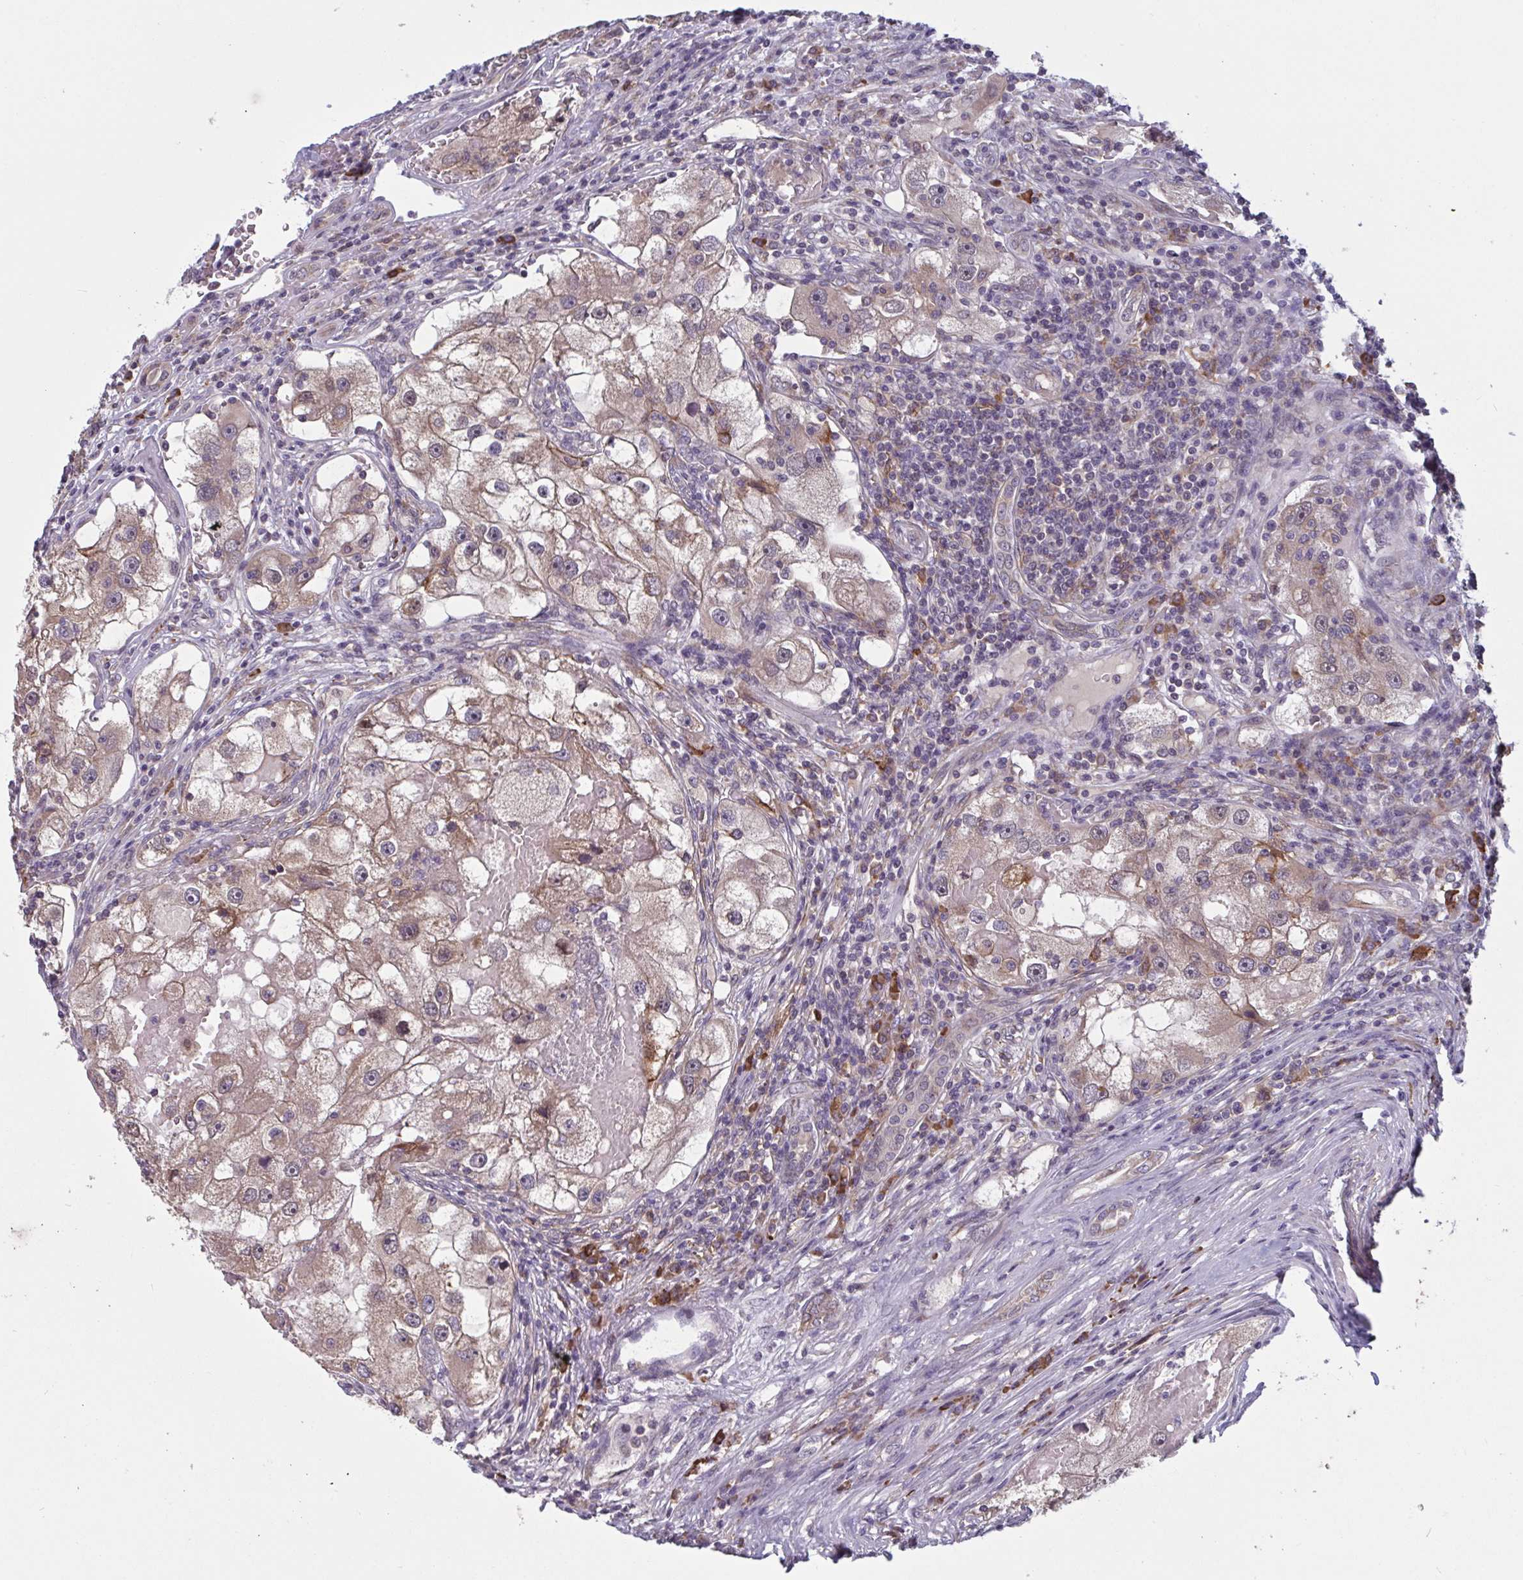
{"staining": {"intensity": "weak", "quantity": ">75%", "location": "cytoplasmic/membranous"}, "tissue": "renal cancer", "cell_type": "Tumor cells", "image_type": "cancer", "snomed": [{"axis": "morphology", "description": "Adenocarcinoma, NOS"}, {"axis": "topography", "description": "Kidney"}], "caption": "Immunohistochemical staining of renal cancer (adenocarcinoma) demonstrates low levels of weak cytoplasmic/membranous protein staining in approximately >75% of tumor cells. Immunohistochemistry (ihc) stains the protein in brown and the nuclei are stained blue.", "gene": "CD1E", "patient": {"sex": "male", "age": 63}}